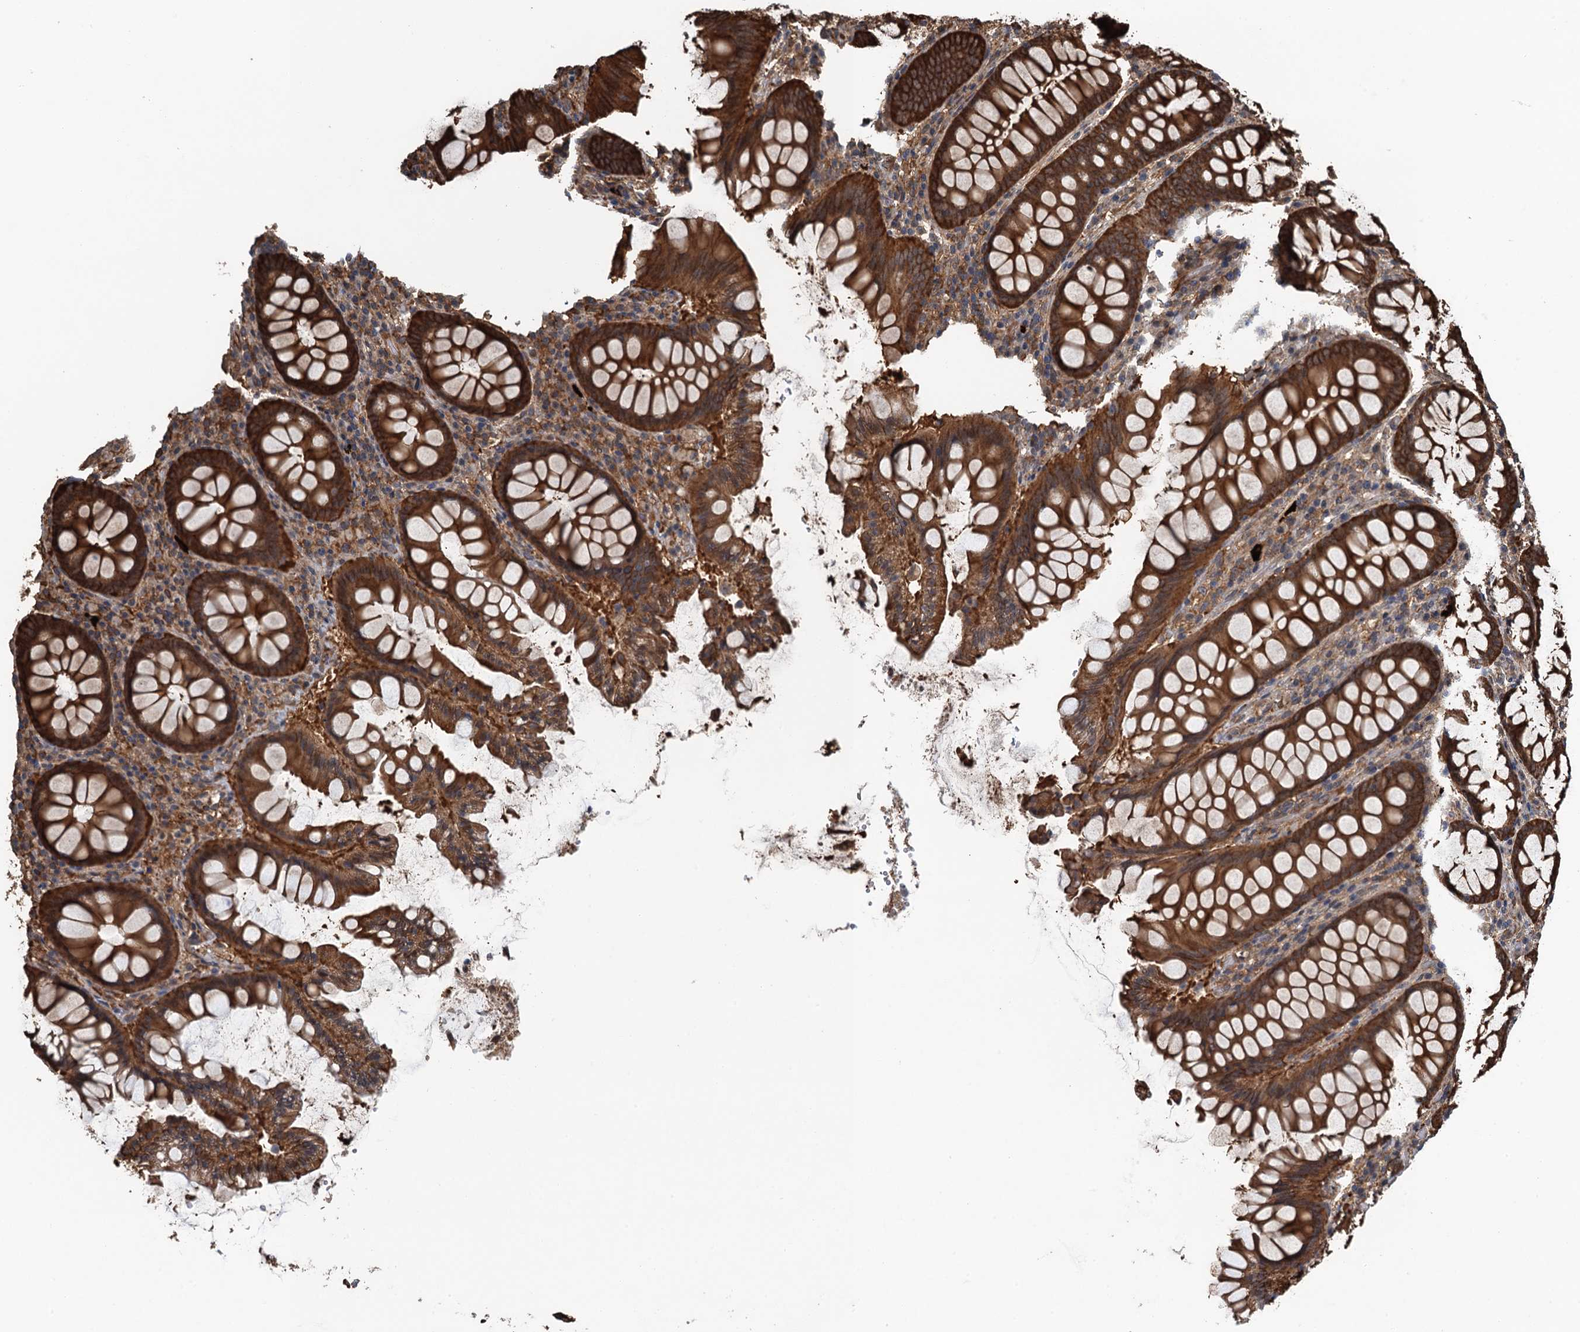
{"staining": {"intensity": "moderate", "quantity": ">75%", "location": "cytoplasmic/membranous"}, "tissue": "colon", "cell_type": "Endothelial cells", "image_type": "normal", "snomed": [{"axis": "morphology", "description": "Normal tissue, NOS"}, {"axis": "topography", "description": "Colon"}], "caption": "Brown immunohistochemical staining in benign colon shows moderate cytoplasmic/membranous staining in approximately >75% of endothelial cells.", "gene": "WHAMM", "patient": {"sex": "female", "age": 79}}